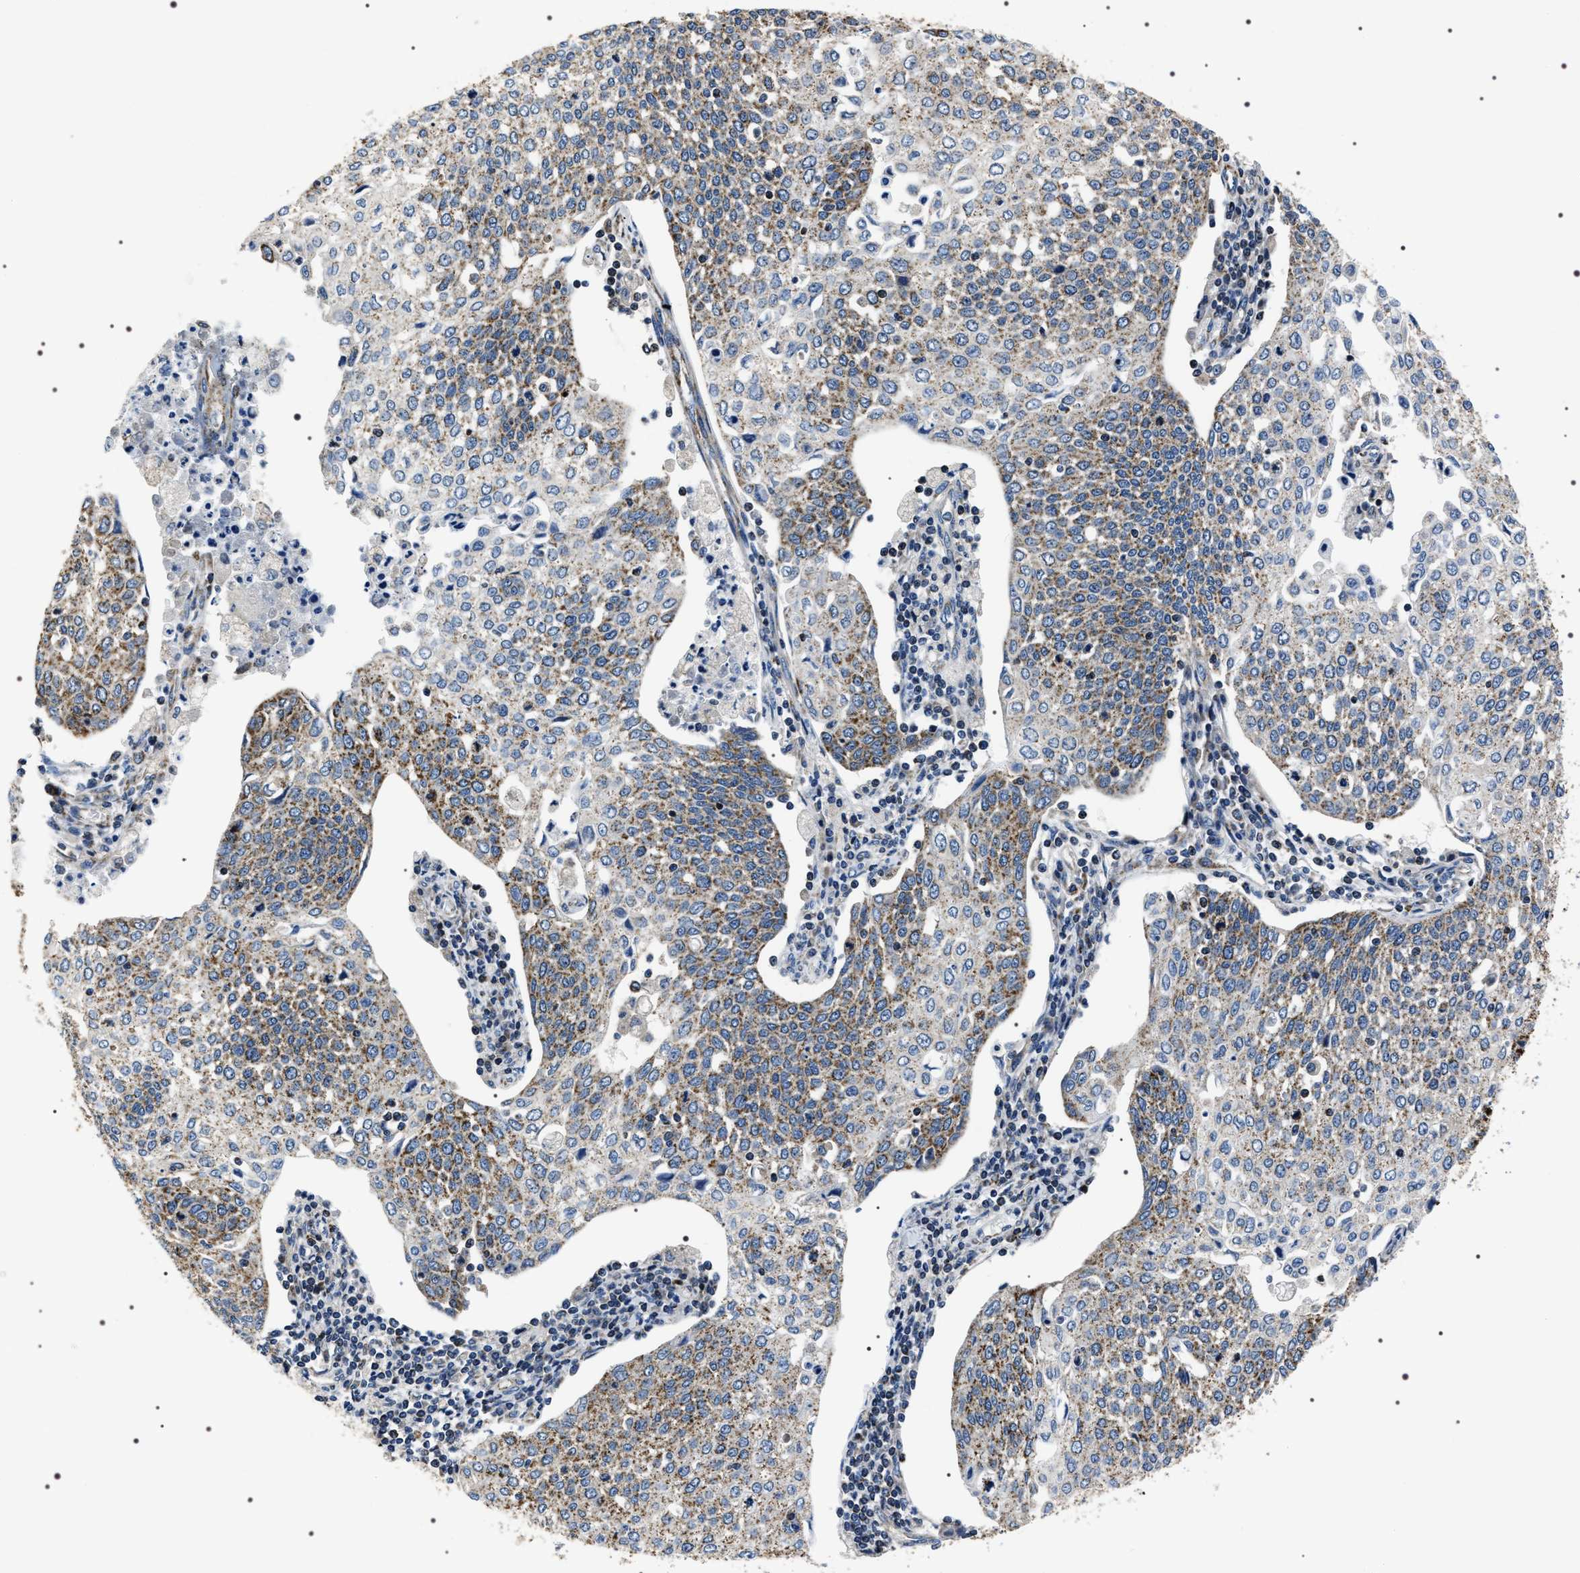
{"staining": {"intensity": "moderate", "quantity": ">75%", "location": "cytoplasmic/membranous"}, "tissue": "cervical cancer", "cell_type": "Tumor cells", "image_type": "cancer", "snomed": [{"axis": "morphology", "description": "Squamous cell carcinoma, NOS"}, {"axis": "topography", "description": "Cervix"}], "caption": "About >75% of tumor cells in cervical cancer show moderate cytoplasmic/membranous protein expression as visualized by brown immunohistochemical staining.", "gene": "NTMT1", "patient": {"sex": "female", "age": 34}}